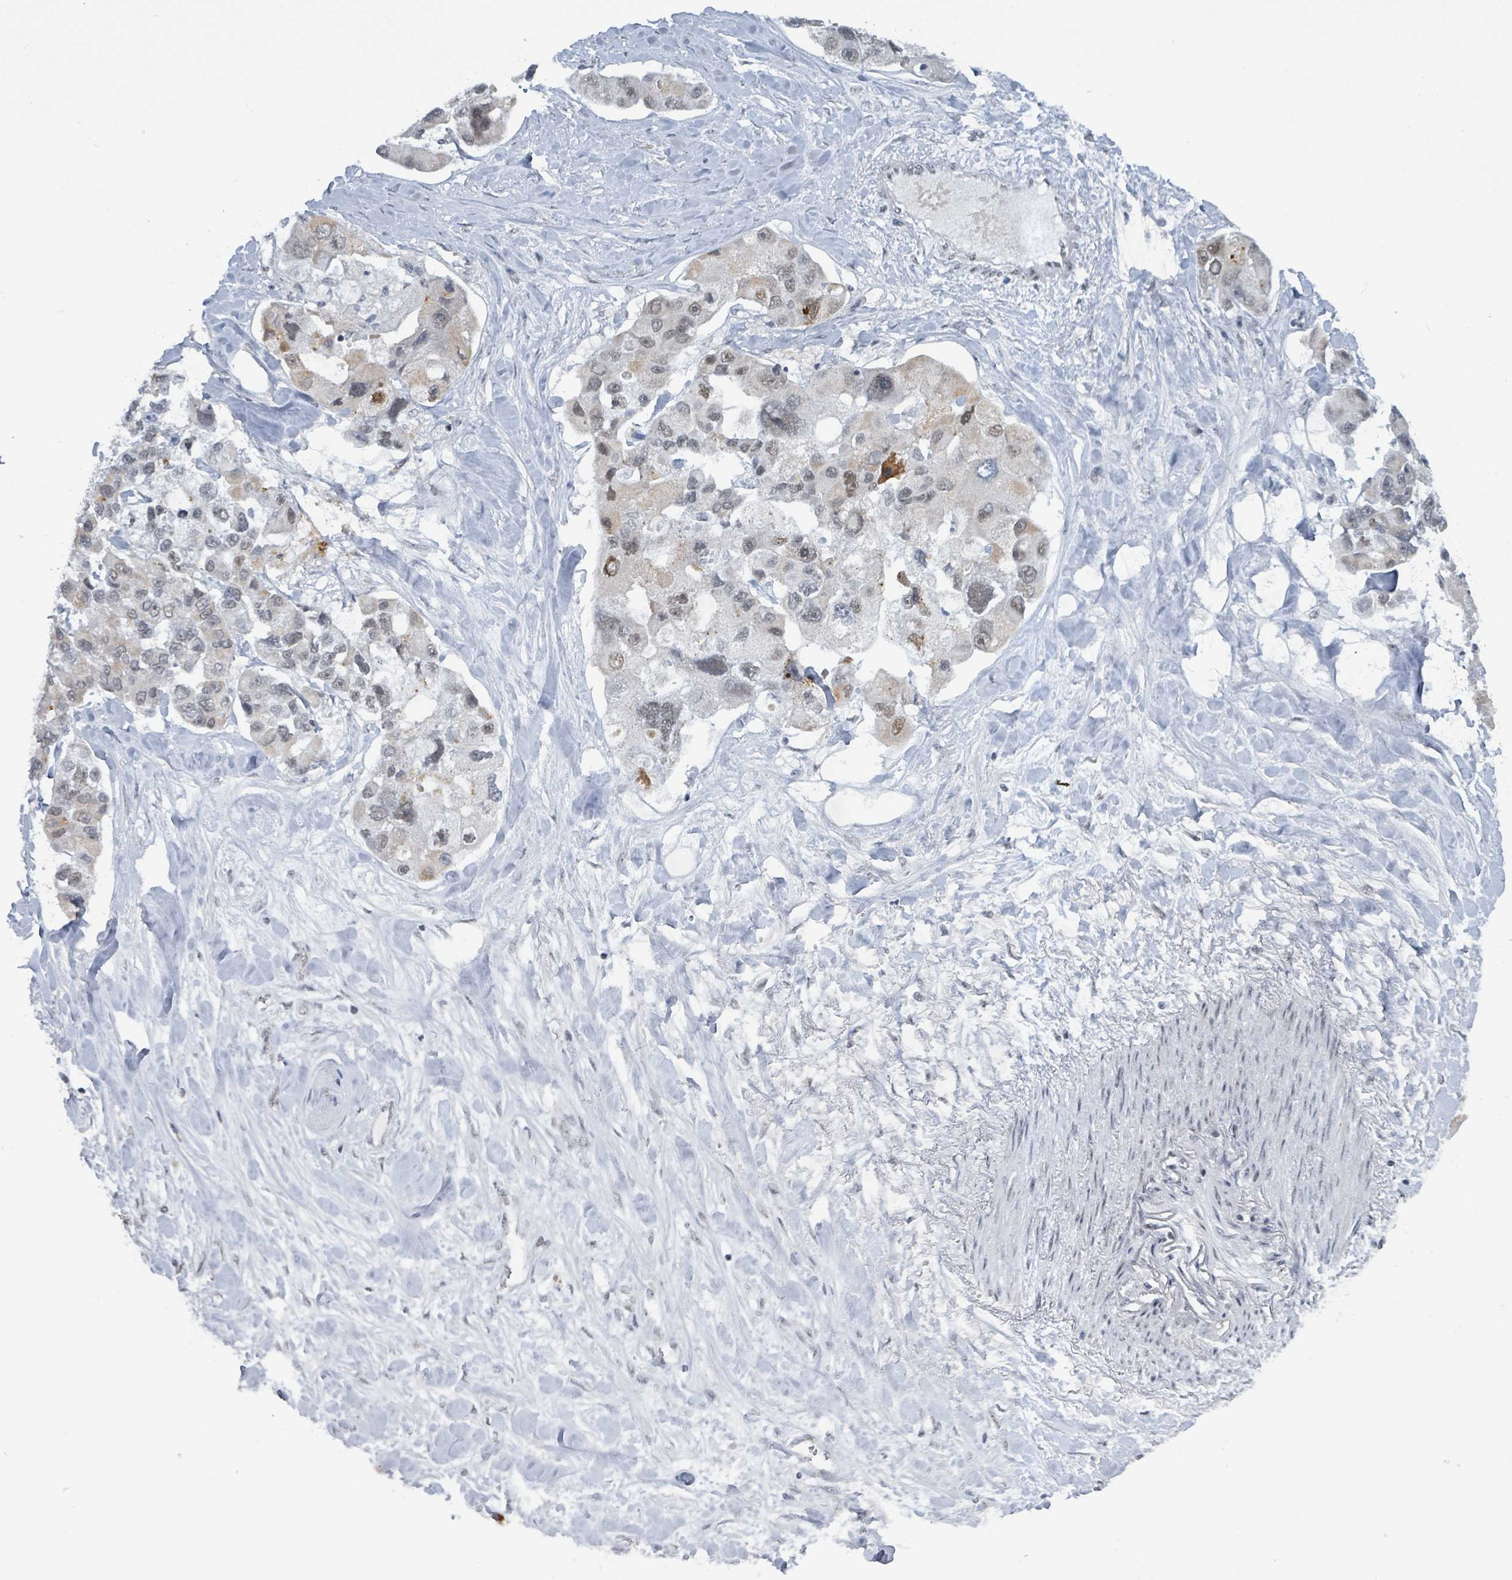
{"staining": {"intensity": "negative", "quantity": "none", "location": "none"}, "tissue": "lung cancer", "cell_type": "Tumor cells", "image_type": "cancer", "snomed": [{"axis": "morphology", "description": "Adenocarcinoma, NOS"}, {"axis": "topography", "description": "Lung"}], "caption": "Immunohistochemical staining of lung cancer (adenocarcinoma) reveals no significant positivity in tumor cells.", "gene": "BANP", "patient": {"sex": "female", "age": 54}}